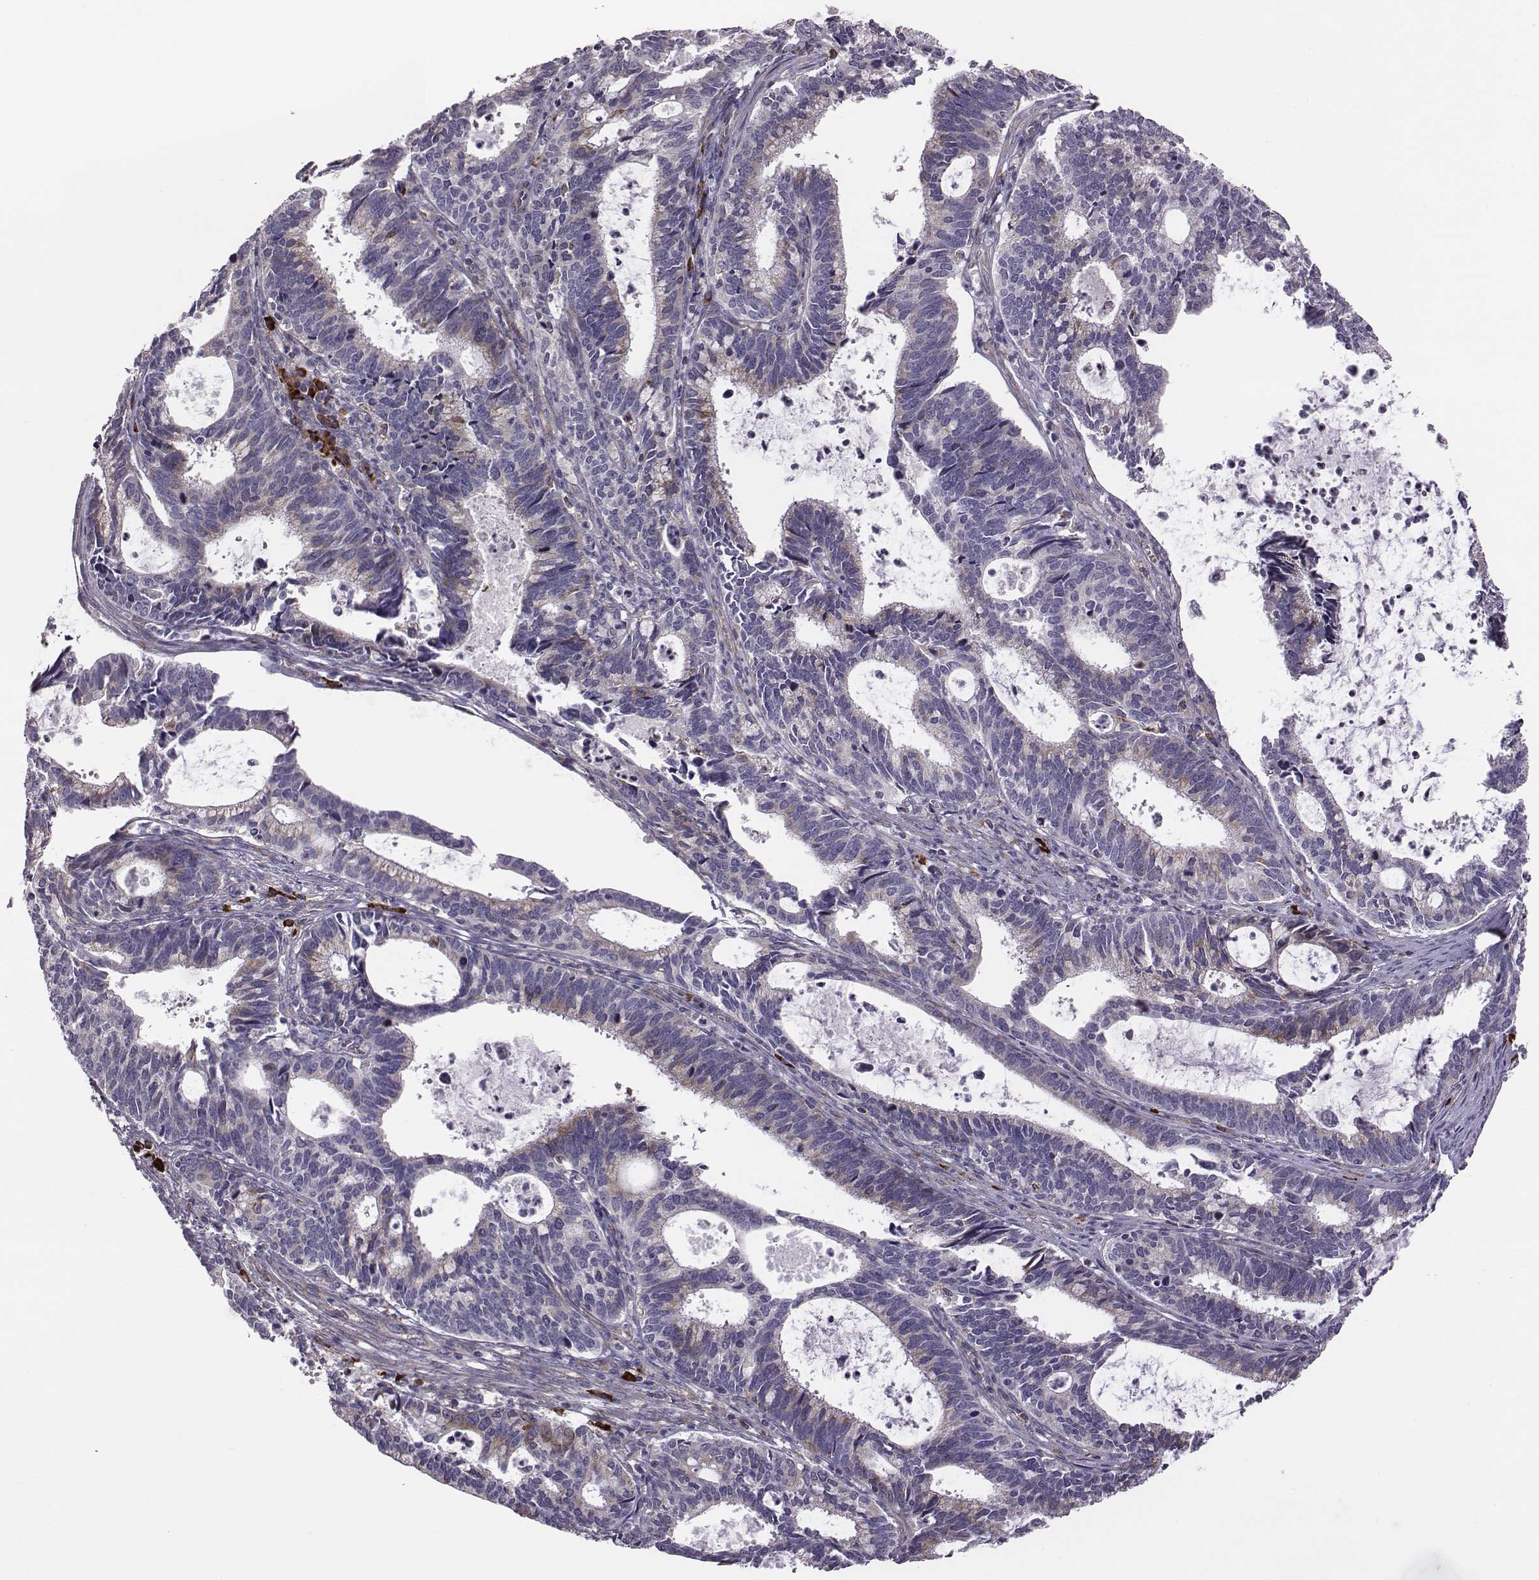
{"staining": {"intensity": "strong", "quantity": "<25%", "location": "cytoplasmic/membranous"}, "tissue": "cervical cancer", "cell_type": "Tumor cells", "image_type": "cancer", "snomed": [{"axis": "morphology", "description": "Adenocarcinoma, NOS"}, {"axis": "topography", "description": "Cervix"}], "caption": "About <25% of tumor cells in cervical cancer (adenocarcinoma) display strong cytoplasmic/membranous protein expression as visualized by brown immunohistochemical staining.", "gene": "SELENOI", "patient": {"sex": "female", "age": 42}}